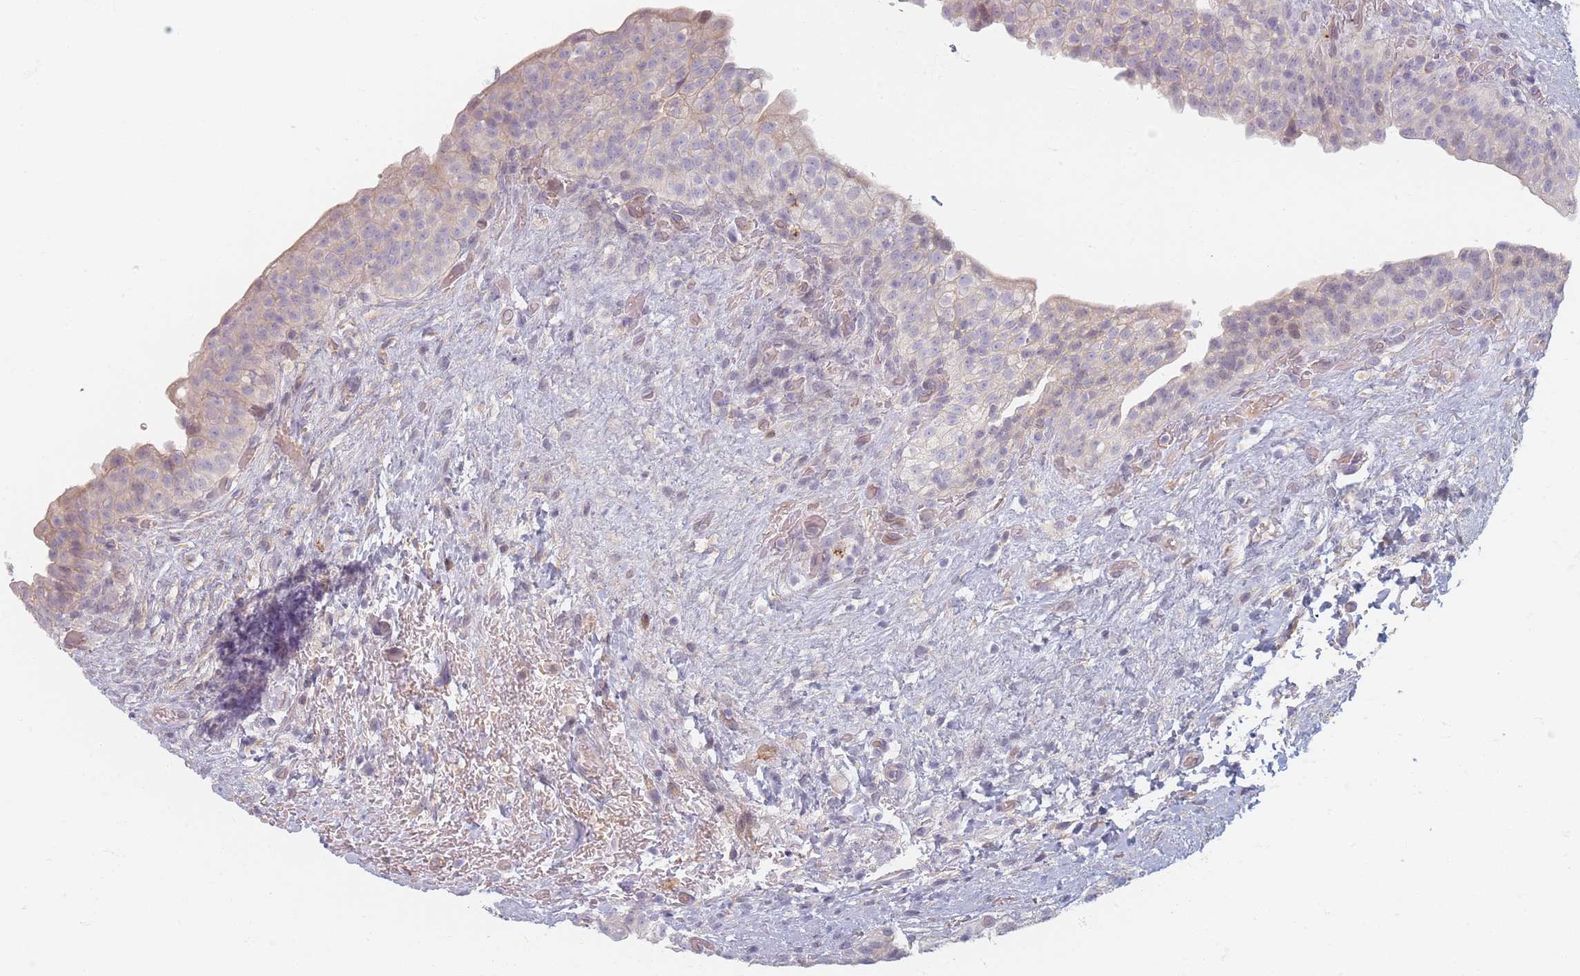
{"staining": {"intensity": "weak", "quantity": "<25%", "location": "cytoplasmic/membranous"}, "tissue": "urinary bladder", "cell_type": "Urothelial cells", "image_type": "normal", "snomed": [{"axis": "morphology", "description": "Normal tissue, NOS"}, {"axis": "topography", "description": "Urinary bladder"}], "caption": "Immunohistochemistry of normal urinary bladder demonstrates no positivity in urothelial cells.", "gene": "TMOD1", "patient": {"sex": "male", "age": 69}}